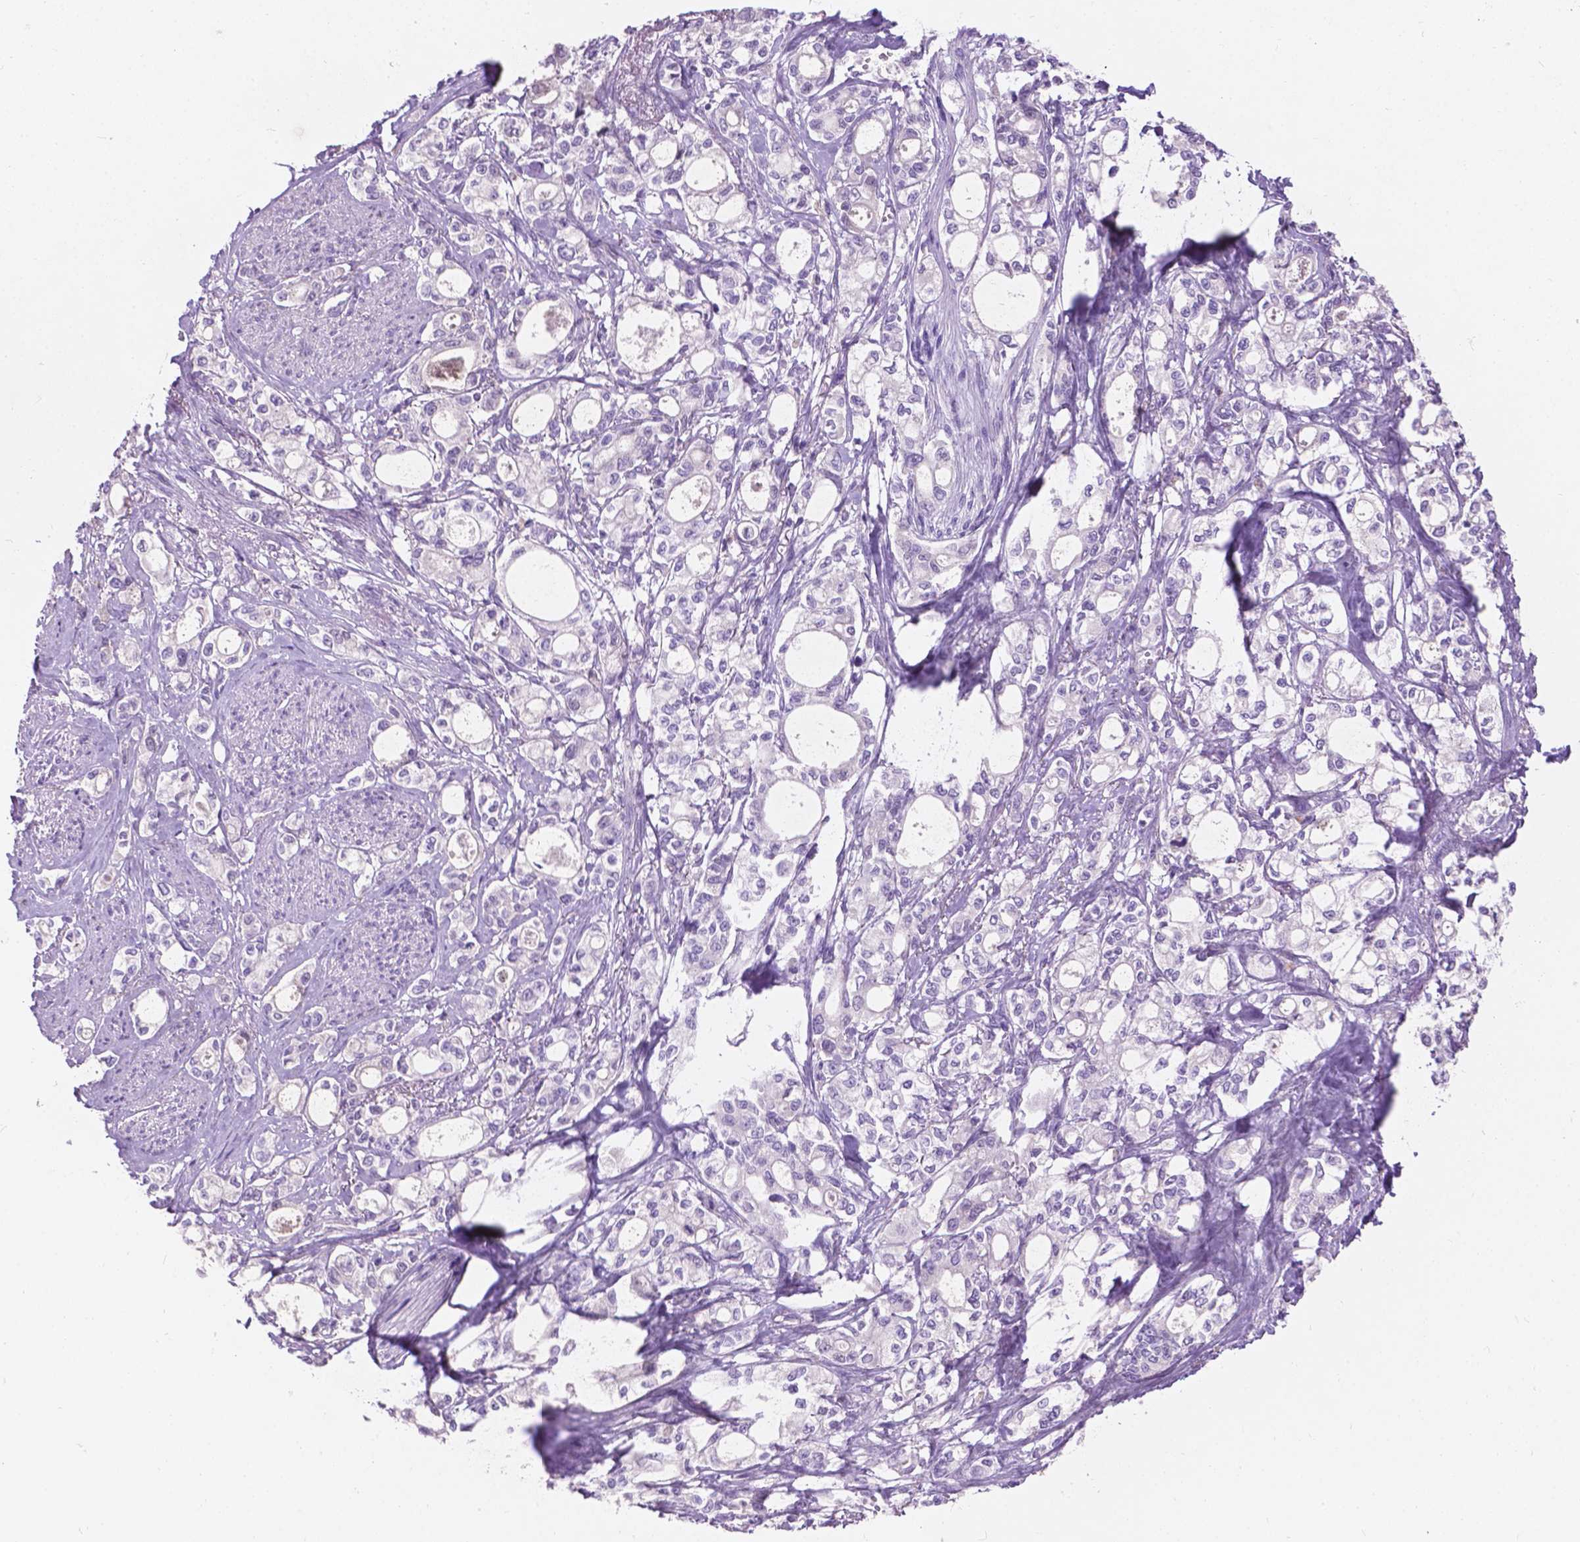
{"staining": {"intensity": "negative", "quantity": "none", "location": "none"}, "tissue": "stomach cancer", "cell_type": "Tumor cells", "image_type": "cancer", "snomed": [{"axis": "morphology", "description": "Adenocarcinoma, NOS"}, {"axis": "topography", "description": "Stomach"}], "caption": "Micrograph shows no protein staining in tumor cells of adenocarcinoma (stomach) tissue.", "gene": "NOXO1", "patient": {"sex": "male", "age": 63}}